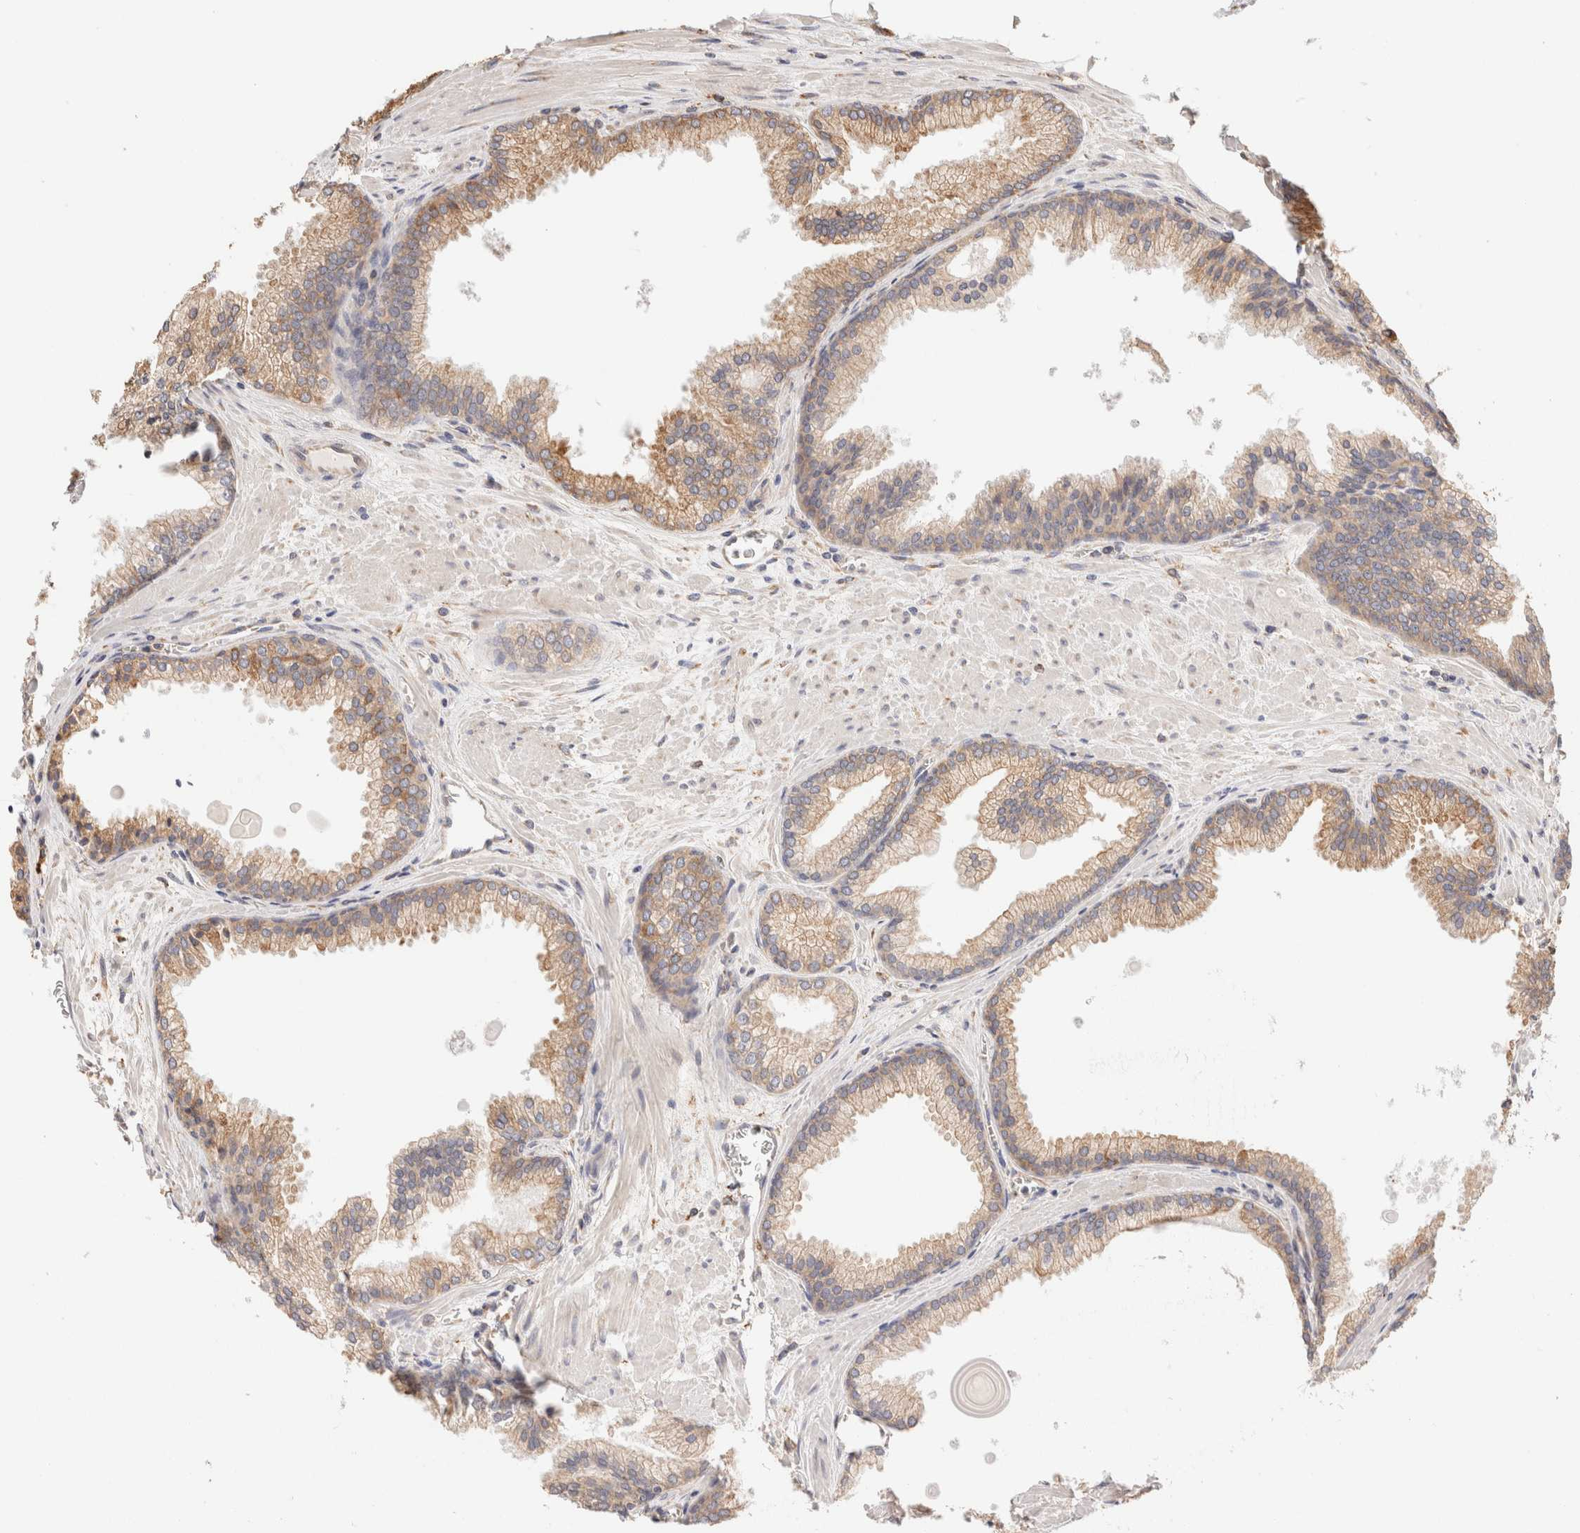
{"staining": {"intensity": "weak", "quantity": ">75%", "location": "cytoplasmic/membranous"}, "tissue": "prostate cancer", "cell_type": "Tumor cells", "image_type": "cancer", "snomed": [{"axis": "morphology", "description": "Adenocarcinoma, Low grade"}, {"axis": "topography", "description": "Prostate"}], "caption": "Tumor cells demonstrate low levels of weak cytoplasmic/membranous staining in approximately >75% of cells in adenocarcinoma (low-grade) (prostate).", "gene": "FER", "patient": {"sex": "male", "age": 59}}